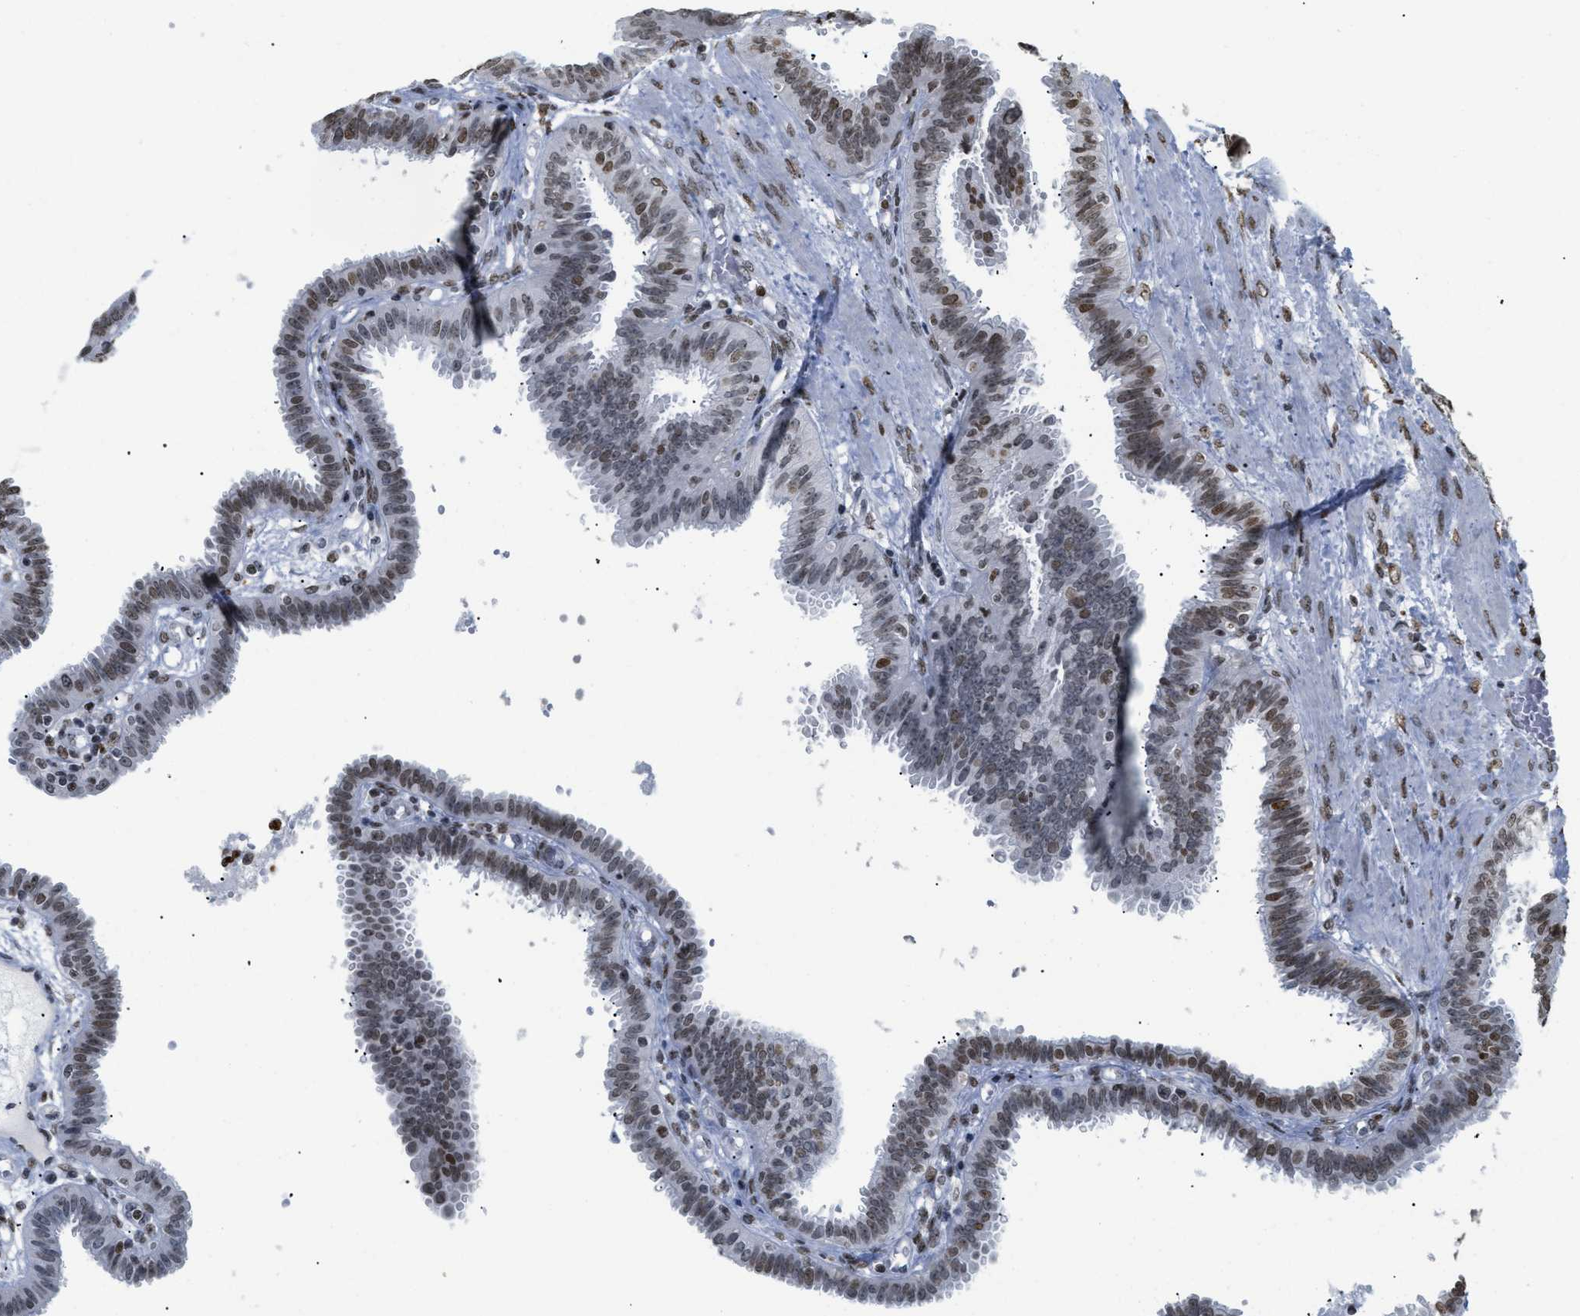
{"staining": {"intensity": "moderate", "quantity": ">75%", "location": "nuclear"}, "tissue": "fallopian tube", "cell_type": "Glandular cells", "image_type": "normal", "snomed": [{"axis": "morphology", "description": "Normal tissue, NOS"}, {"axis": "topography", "description": "Fallopian tube"}], "caption": "Glandular cells show medium levels of moderate nuclear positivity in approximately >75% of cells in normal fallopian tube.", "gene": "HMGN2", "patient": {"sex": "female", "age": 32}}